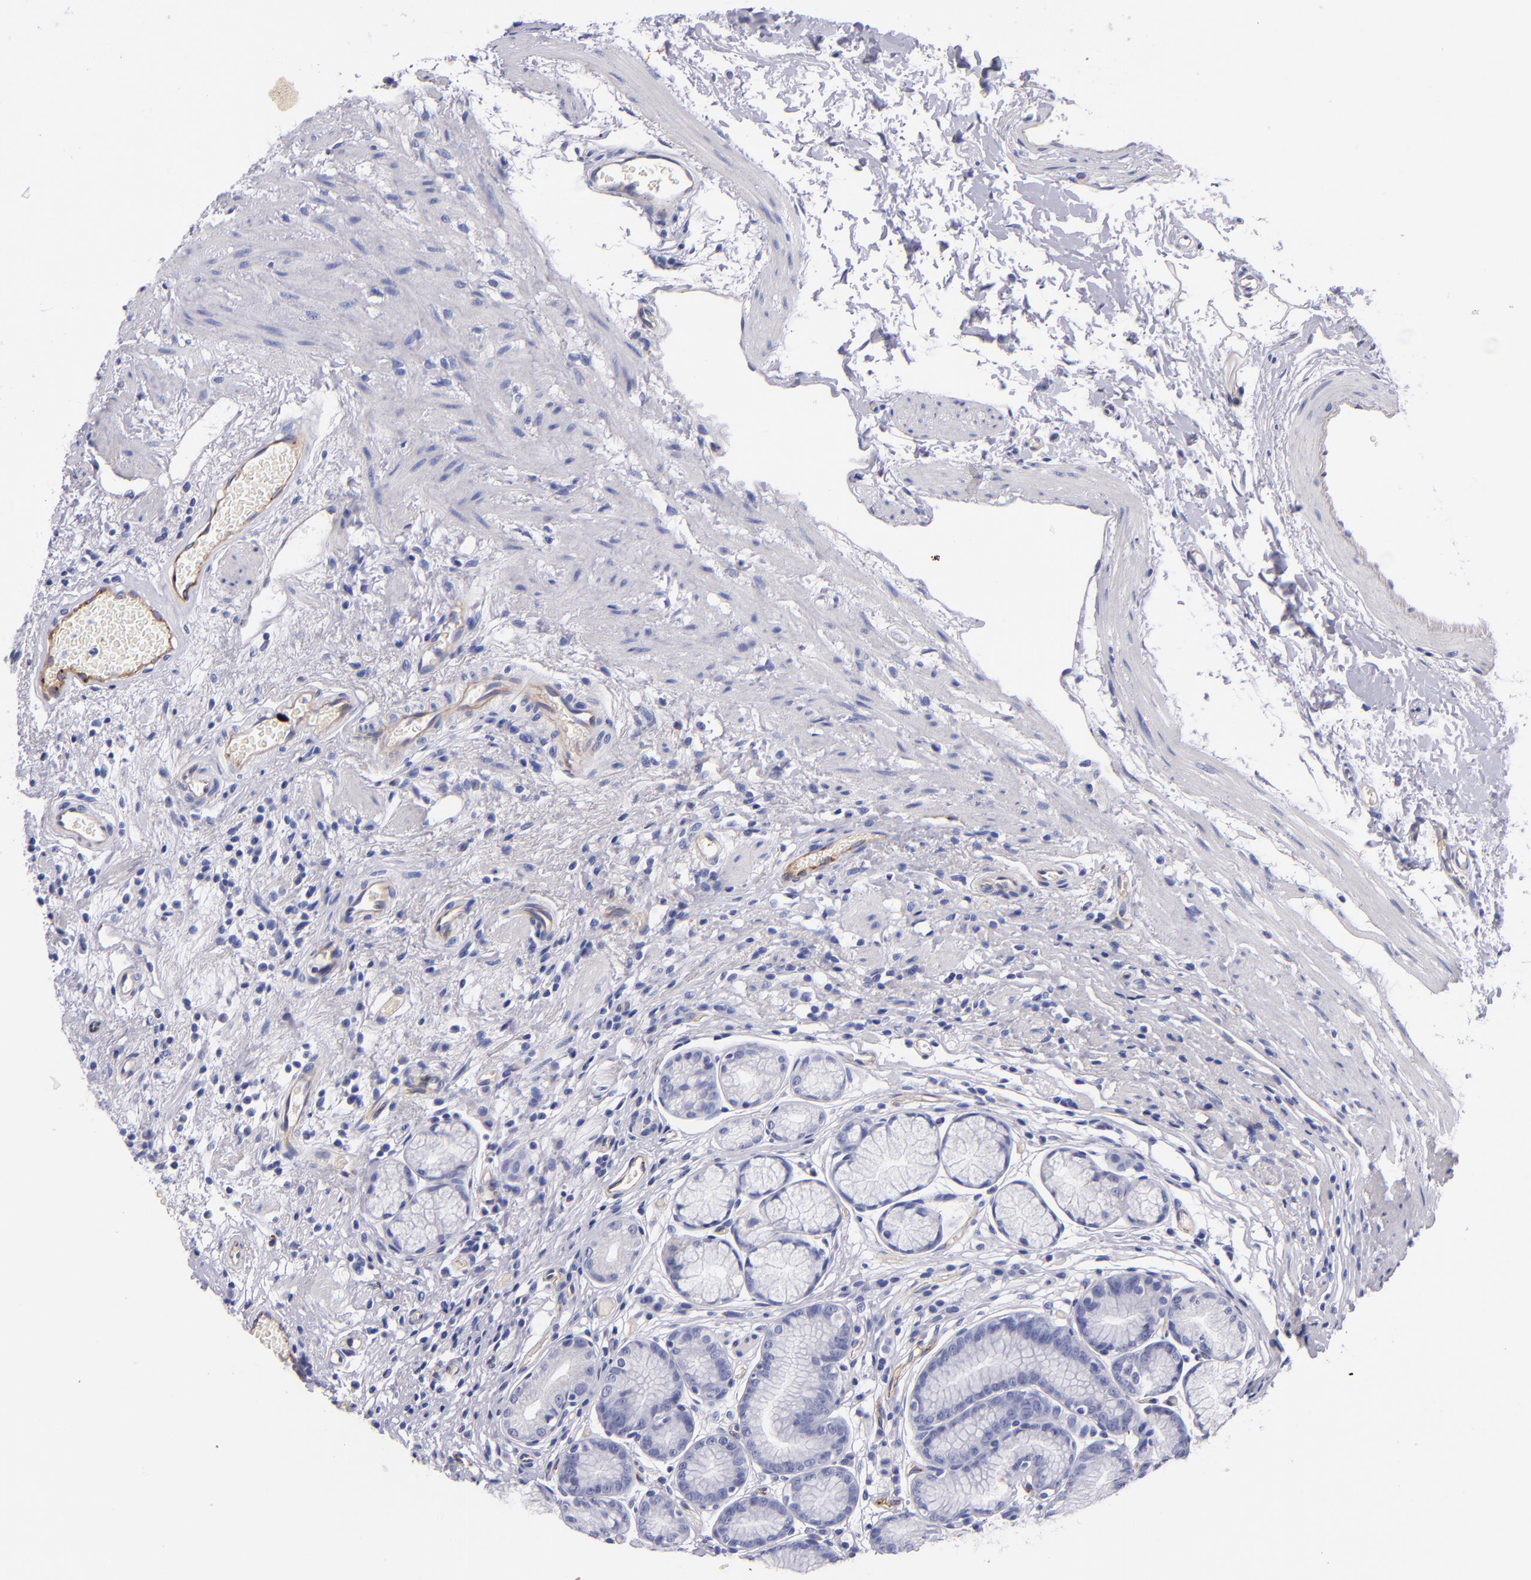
{"staining": {"intensity": "negative", "quantity": "none", "location": "none"}, "tissue": "stomach", "cell_type": "Glandular cells", "image_type": "normal", "snomed": [{"axis": "morphology", "description": "Normal tissue, NOS"}, {"axis": "morphology", "description": "Inflammation, NOS"}, {"axis": "topography", "description": "Stomach, lower"}], "caption": "A high-resolution photomicrograph shows IHC staining of normal stomach, which exhibits no significant positivity in glandular cells. (DAB (3,3'-diaminobenzidine) immunohistochemistry (IHC), high magnification).", "gene": "NOS3", "patient": {"sex": "male", "age": 59}}